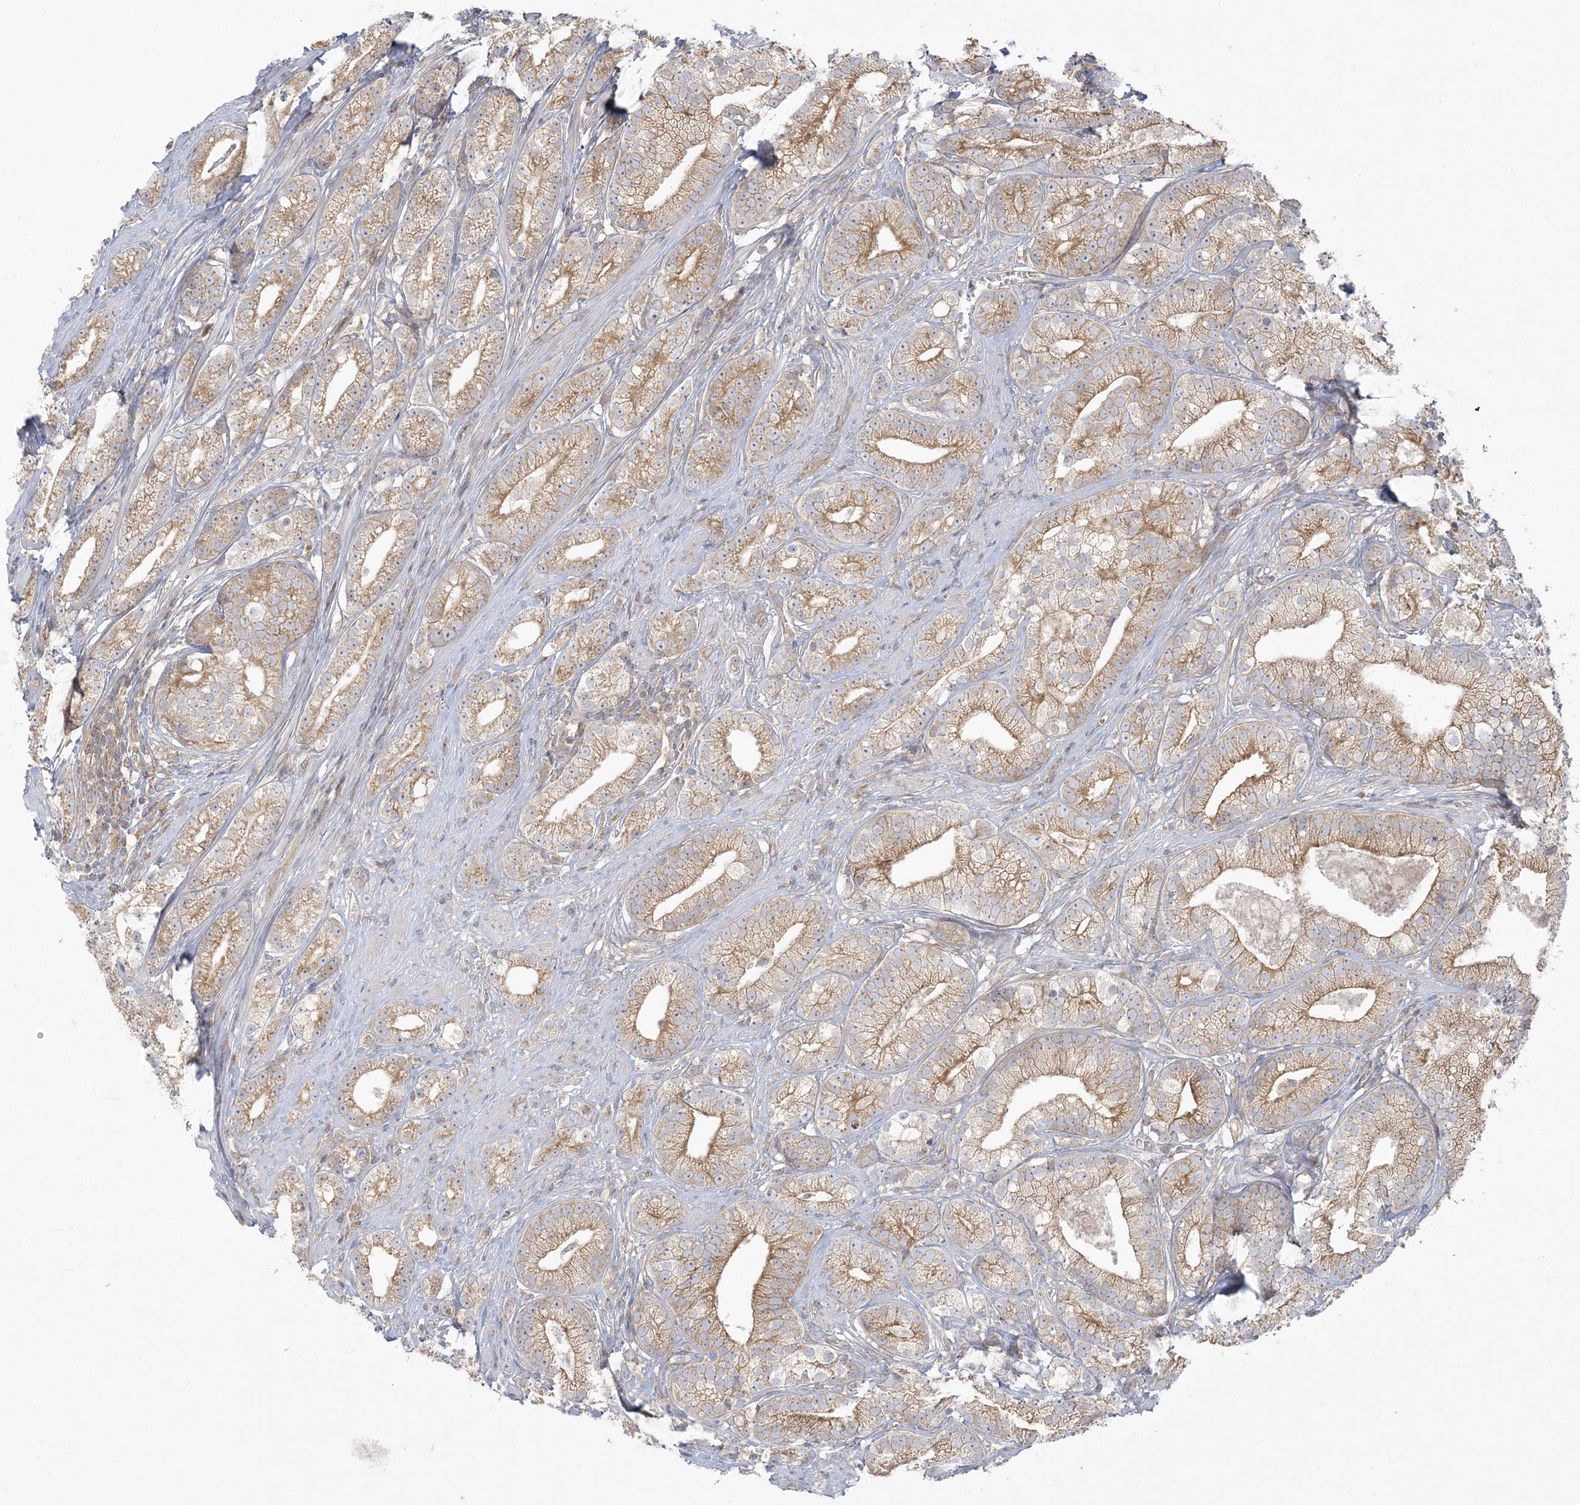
{"staining": {"intensity": "moderate", "quantity": "25%-75%", "location": "cytoplasmic/membranous"}, "tissue": "prostate cancer", "cell_type": "Tumor cells", "image_type": "cancer", "snomed": [{"axis": "morphology", "description": "Adenocarcinoma, High grade"}, {"axis": "topography", "description": "Prostate"}], "caption": "Protein staining of prostate adenocarcinoma (high-grade) tissue displays moderate cytoplasmic/membranous staining in approximately 25%-75% of tumor cells.", "gene": "ZC3H6", "patient": {"sex": "male", "age": 69}}